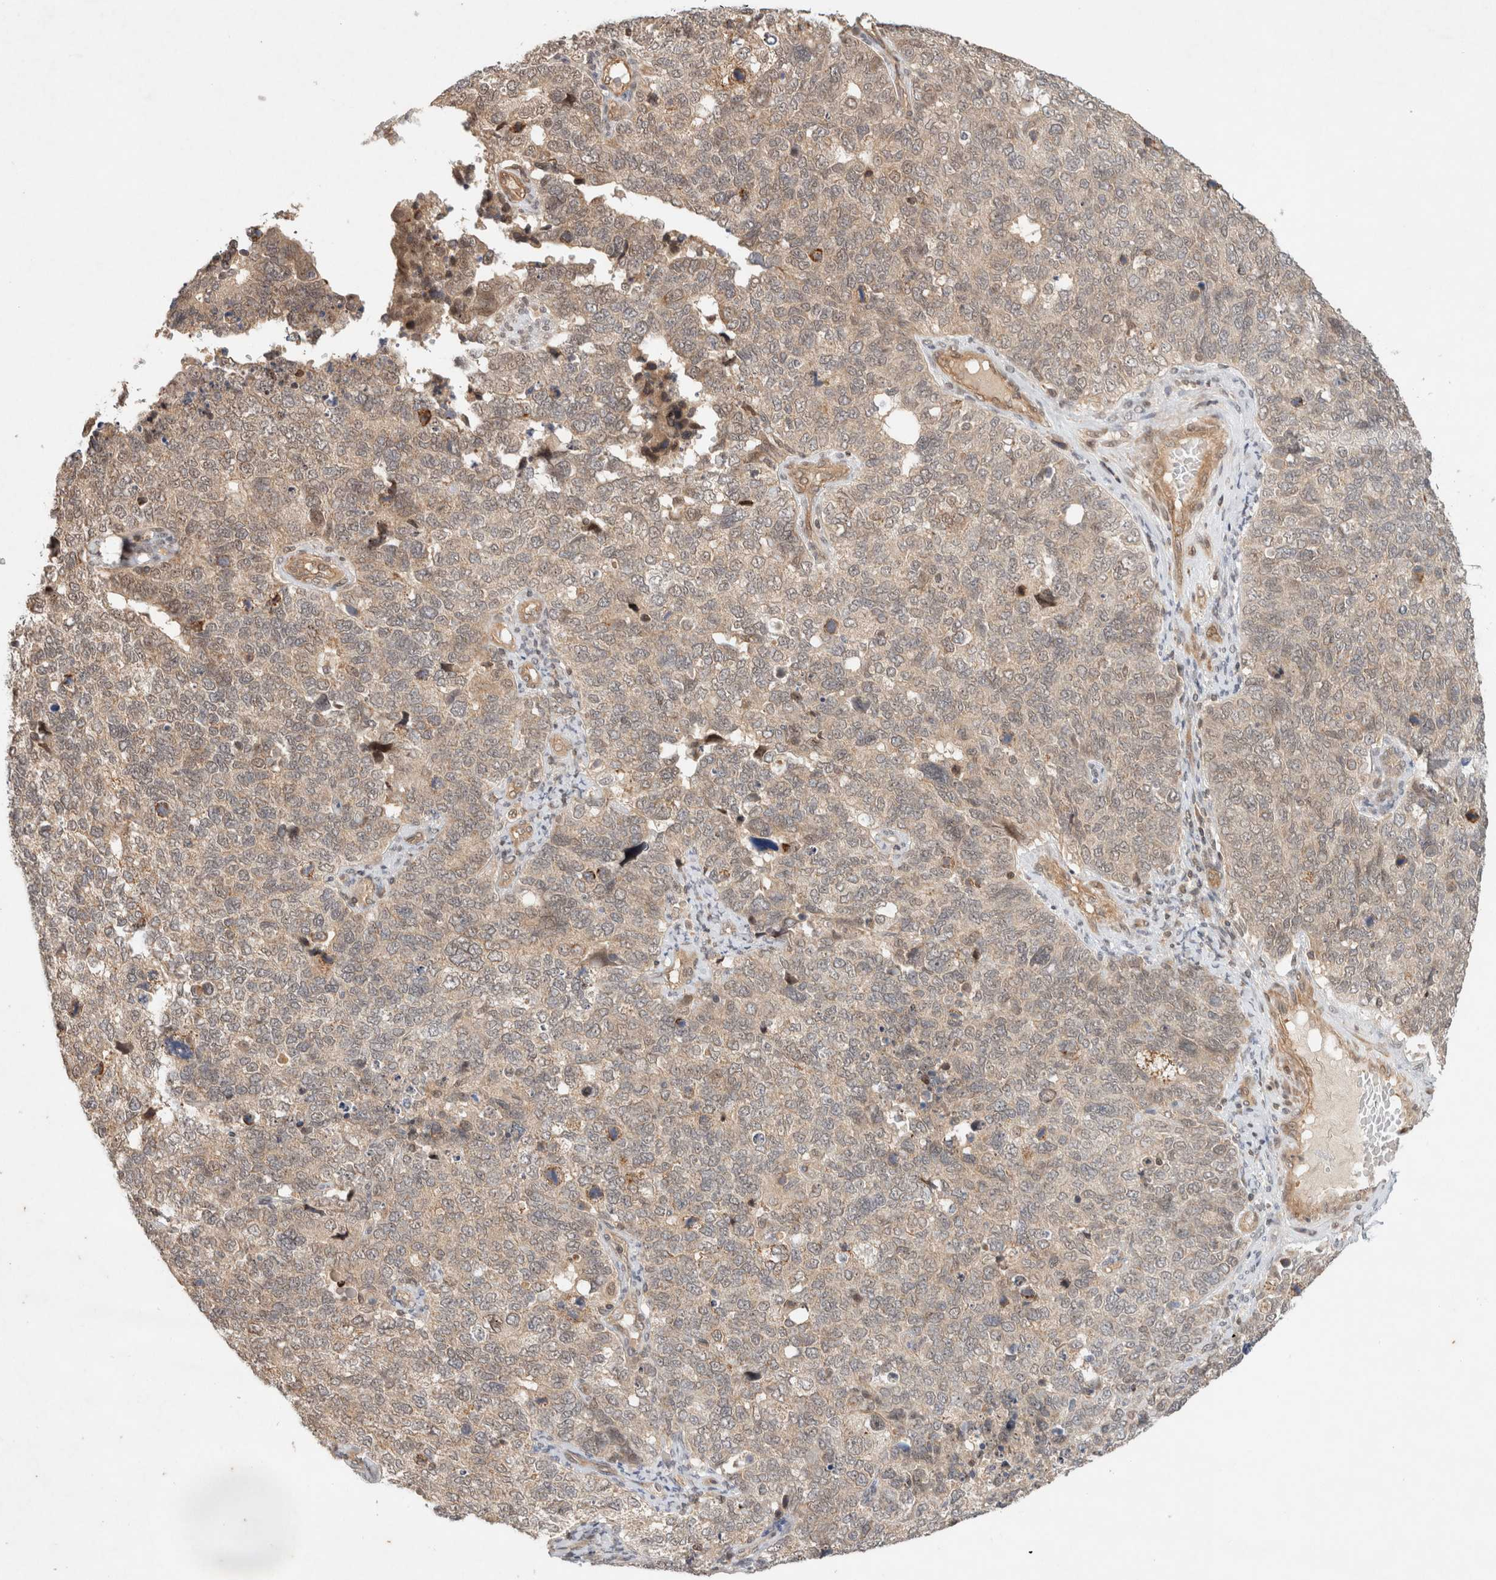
{"staining": {"intensity": "weak", "quantity": ">75%", "location": "cytoplasmic/membranous"}, "tissue": "cervical cancer", "cell_type": "Tumor cells", "image_type": "cancer", "snomed": [{"axis": "morphology", "description": "Squamous cell carcinoma, NOS"}, {"axis": "topography", "description": "Cervix"}], "caption": "Human cervical cancer (squamous cell carcinoma) stained with a brown dye demonstrates weak cytoplasmic/membranous positive staining in about >75% of tumor cells.", "gene": "CAAP1", "patient": {"sex": "female", "age": 63}}